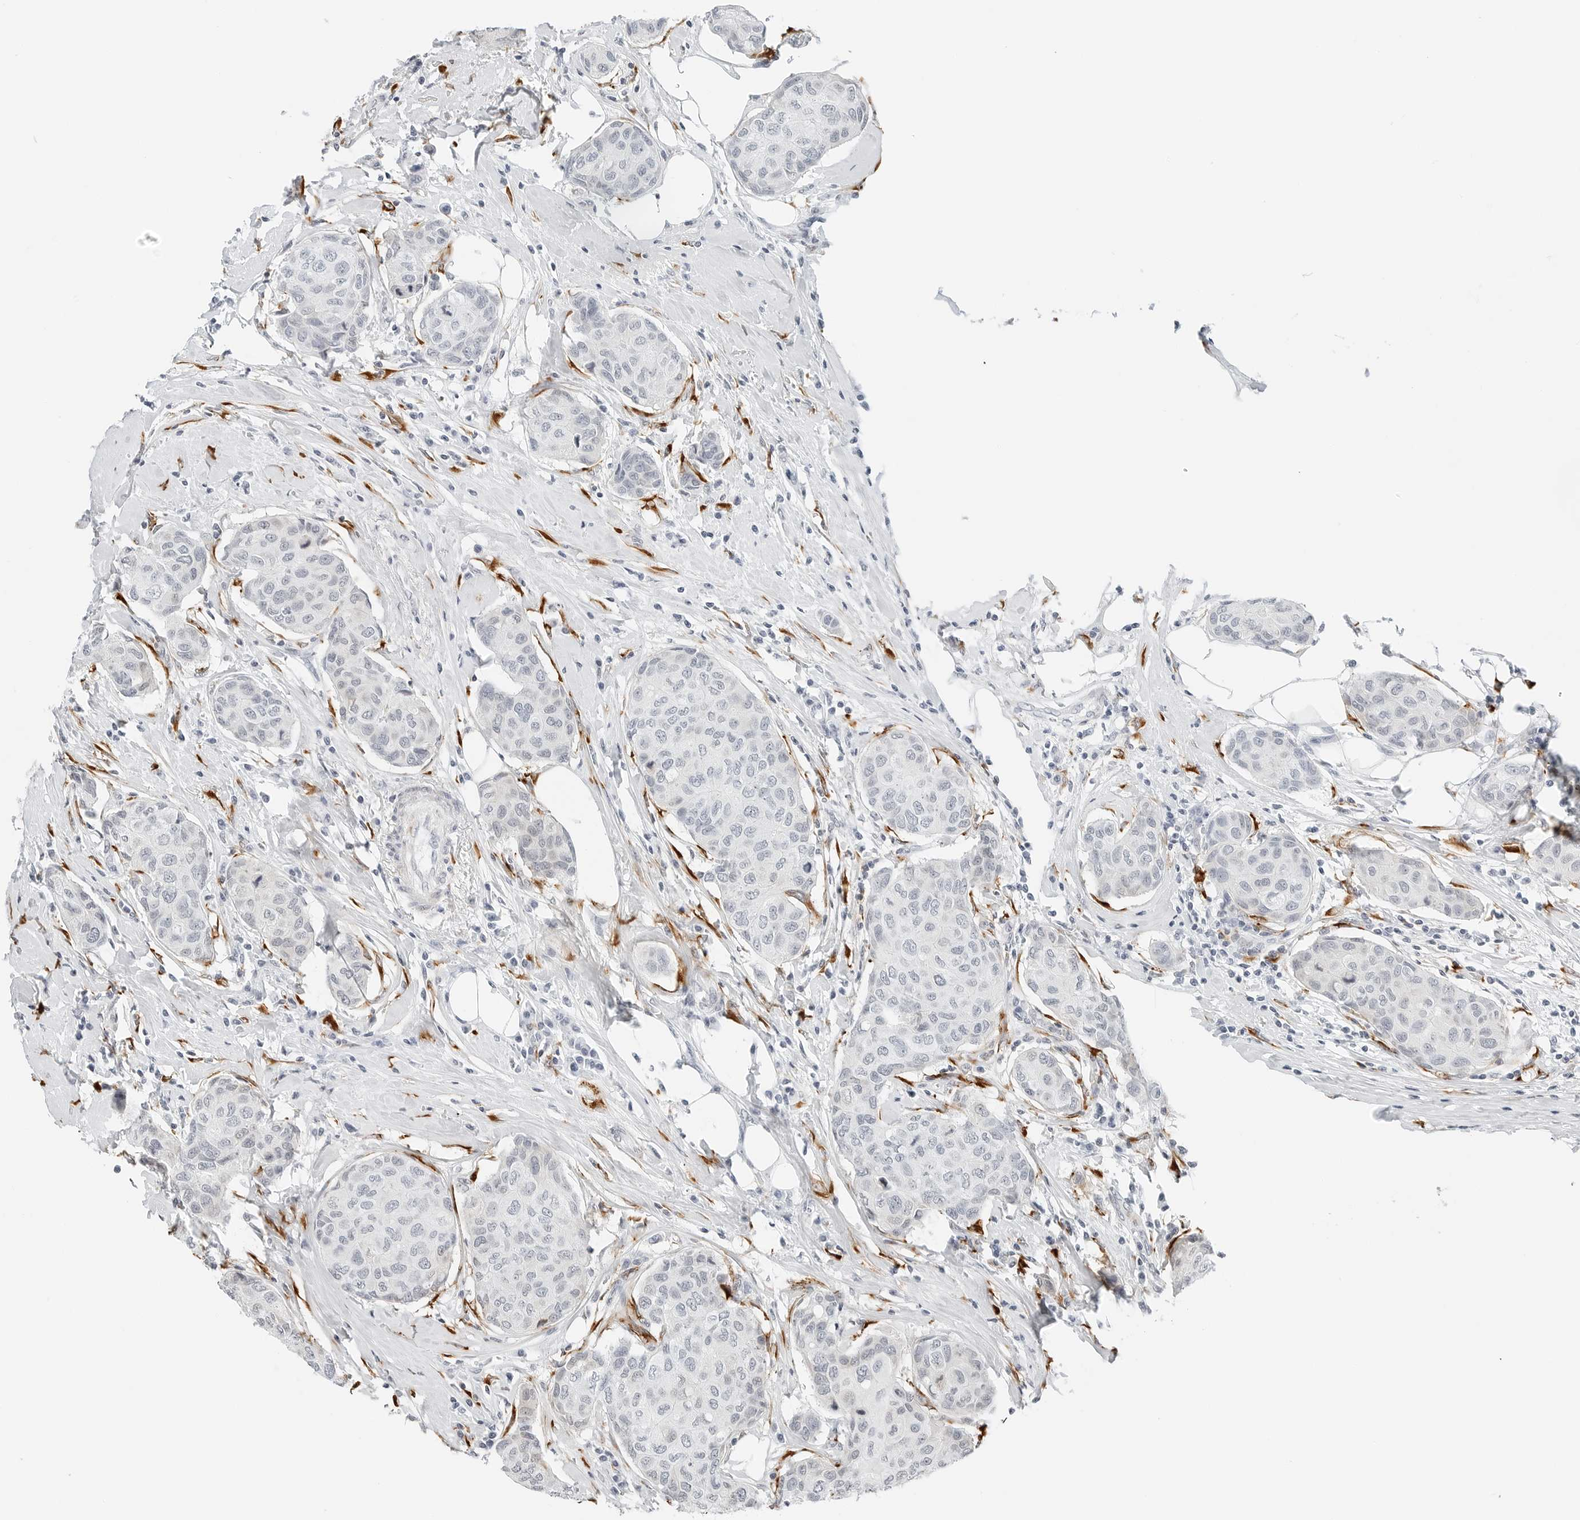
{"staining": {"intensity": "negative", "quantity": "none", "location": "none"}, "tissue": "breast cancer", "cell_type": "Tumor cells", "image_type": "cancer", "snomed": [{"axis": "morphology", "description": "Duct carcinoma"}, {"axis": "topography", "description": "Breast"}], "caption": "A photomicrograph of human breast cancer (invasive ductal carcinoma) is negative for staining in tumor cells.", "gene": "P4HA2", "patient": {"sex": "female", "age": 80}}